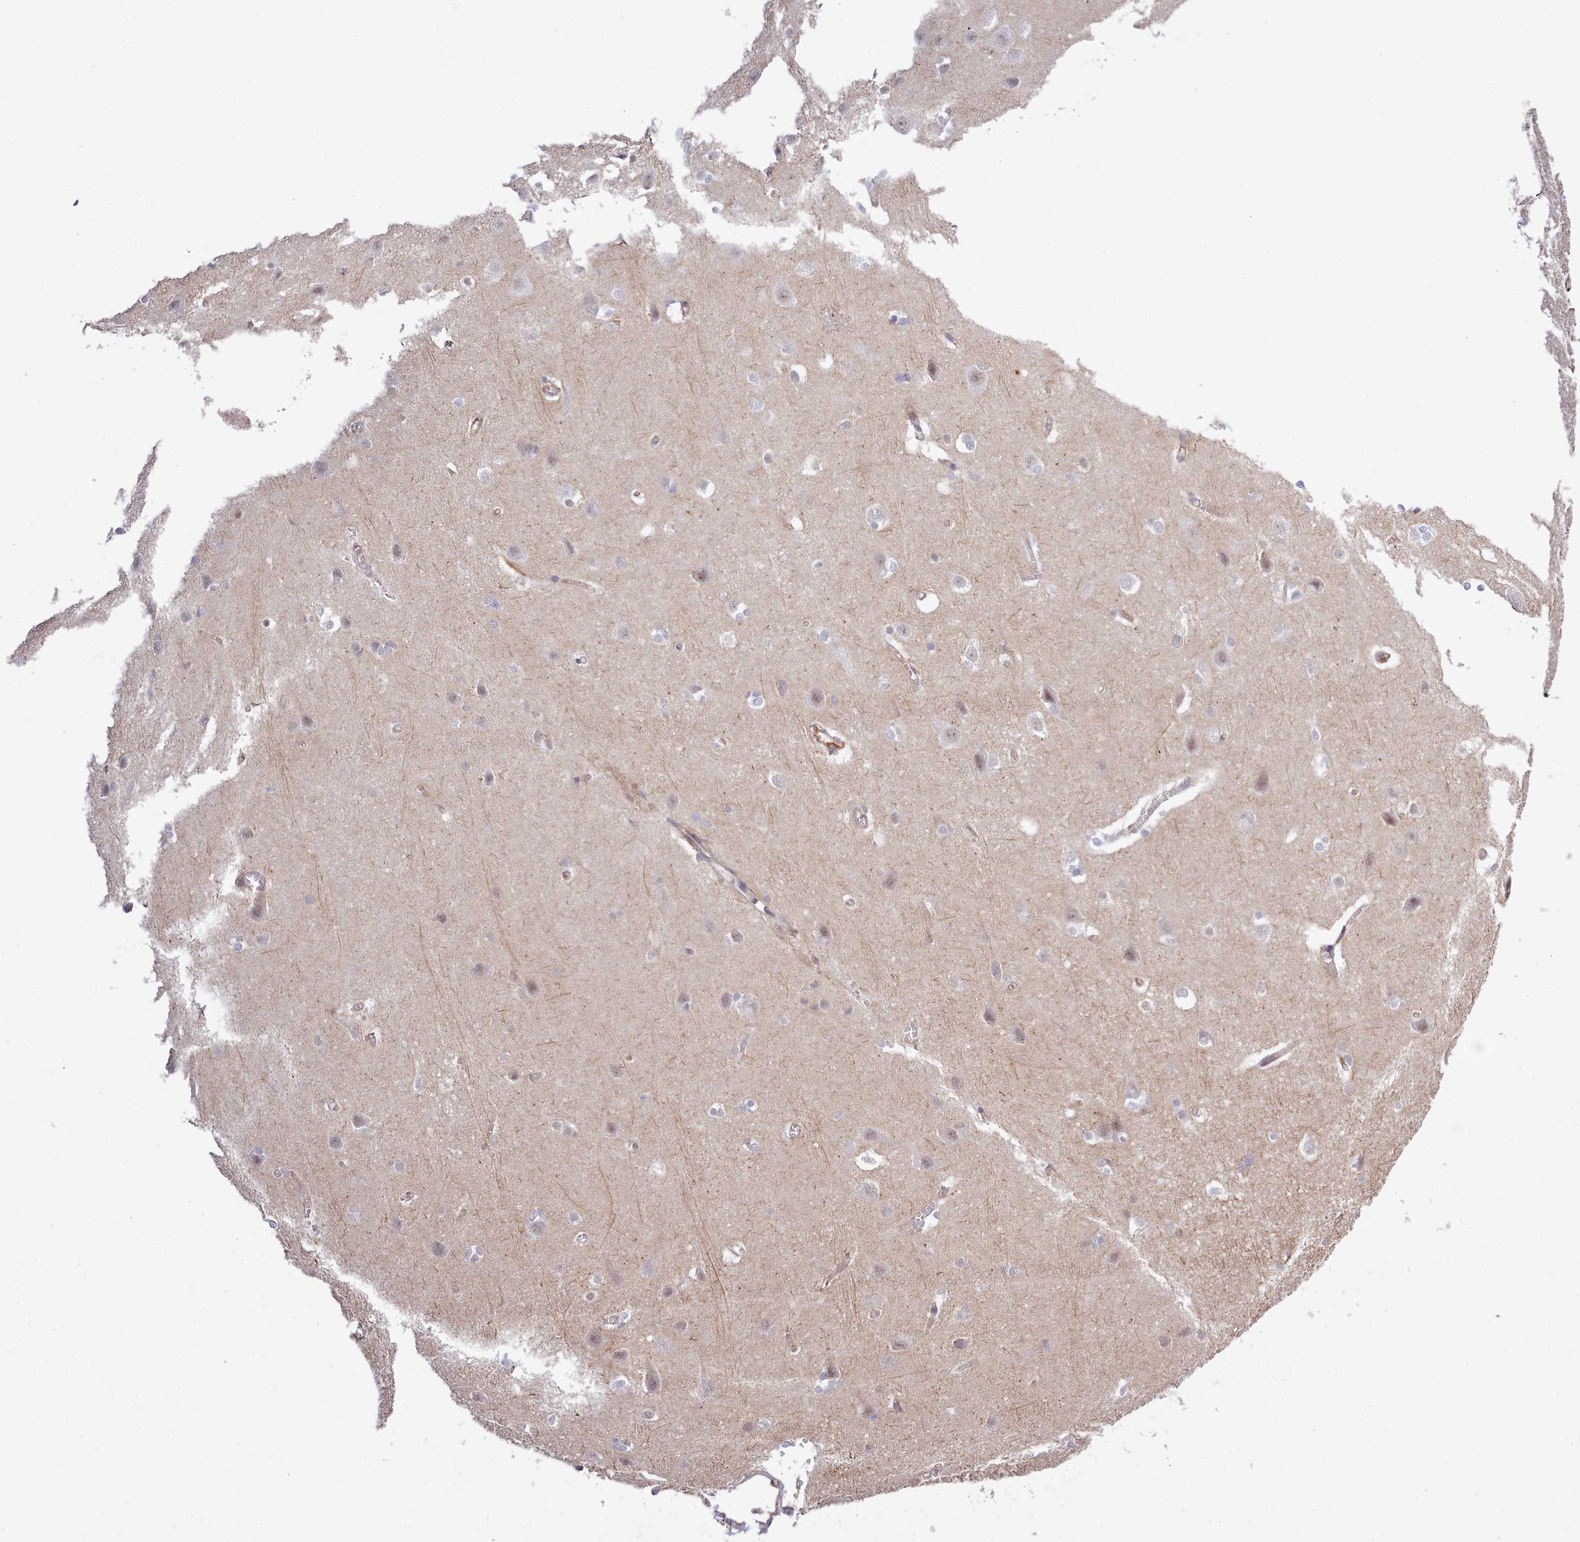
{"staining": {"intensity": "weak", "quantity": ">75%", "location": "cytoplasmic/membranous"}, "tissue": "cerebral cortex", "cell_type": "Endothelial cells", "image_type": "normal", "snomed": [{"axis": "morphology", "description": "Normal tissue, NOS"}, {"axis": "topography", "description": "Cerebral cortex"}], "caption": "This micrograph demonstrates normal cerebral cortex stained with immunohistochemistry (IHC) to label a protein in brown. The cytoplasmic/membranous of endothelial cells show weak positivity for the protein. Nuclei are counter-stained blue.", "gene": "ZC3H13", "patient": {"sex": "male", "age": 37}}